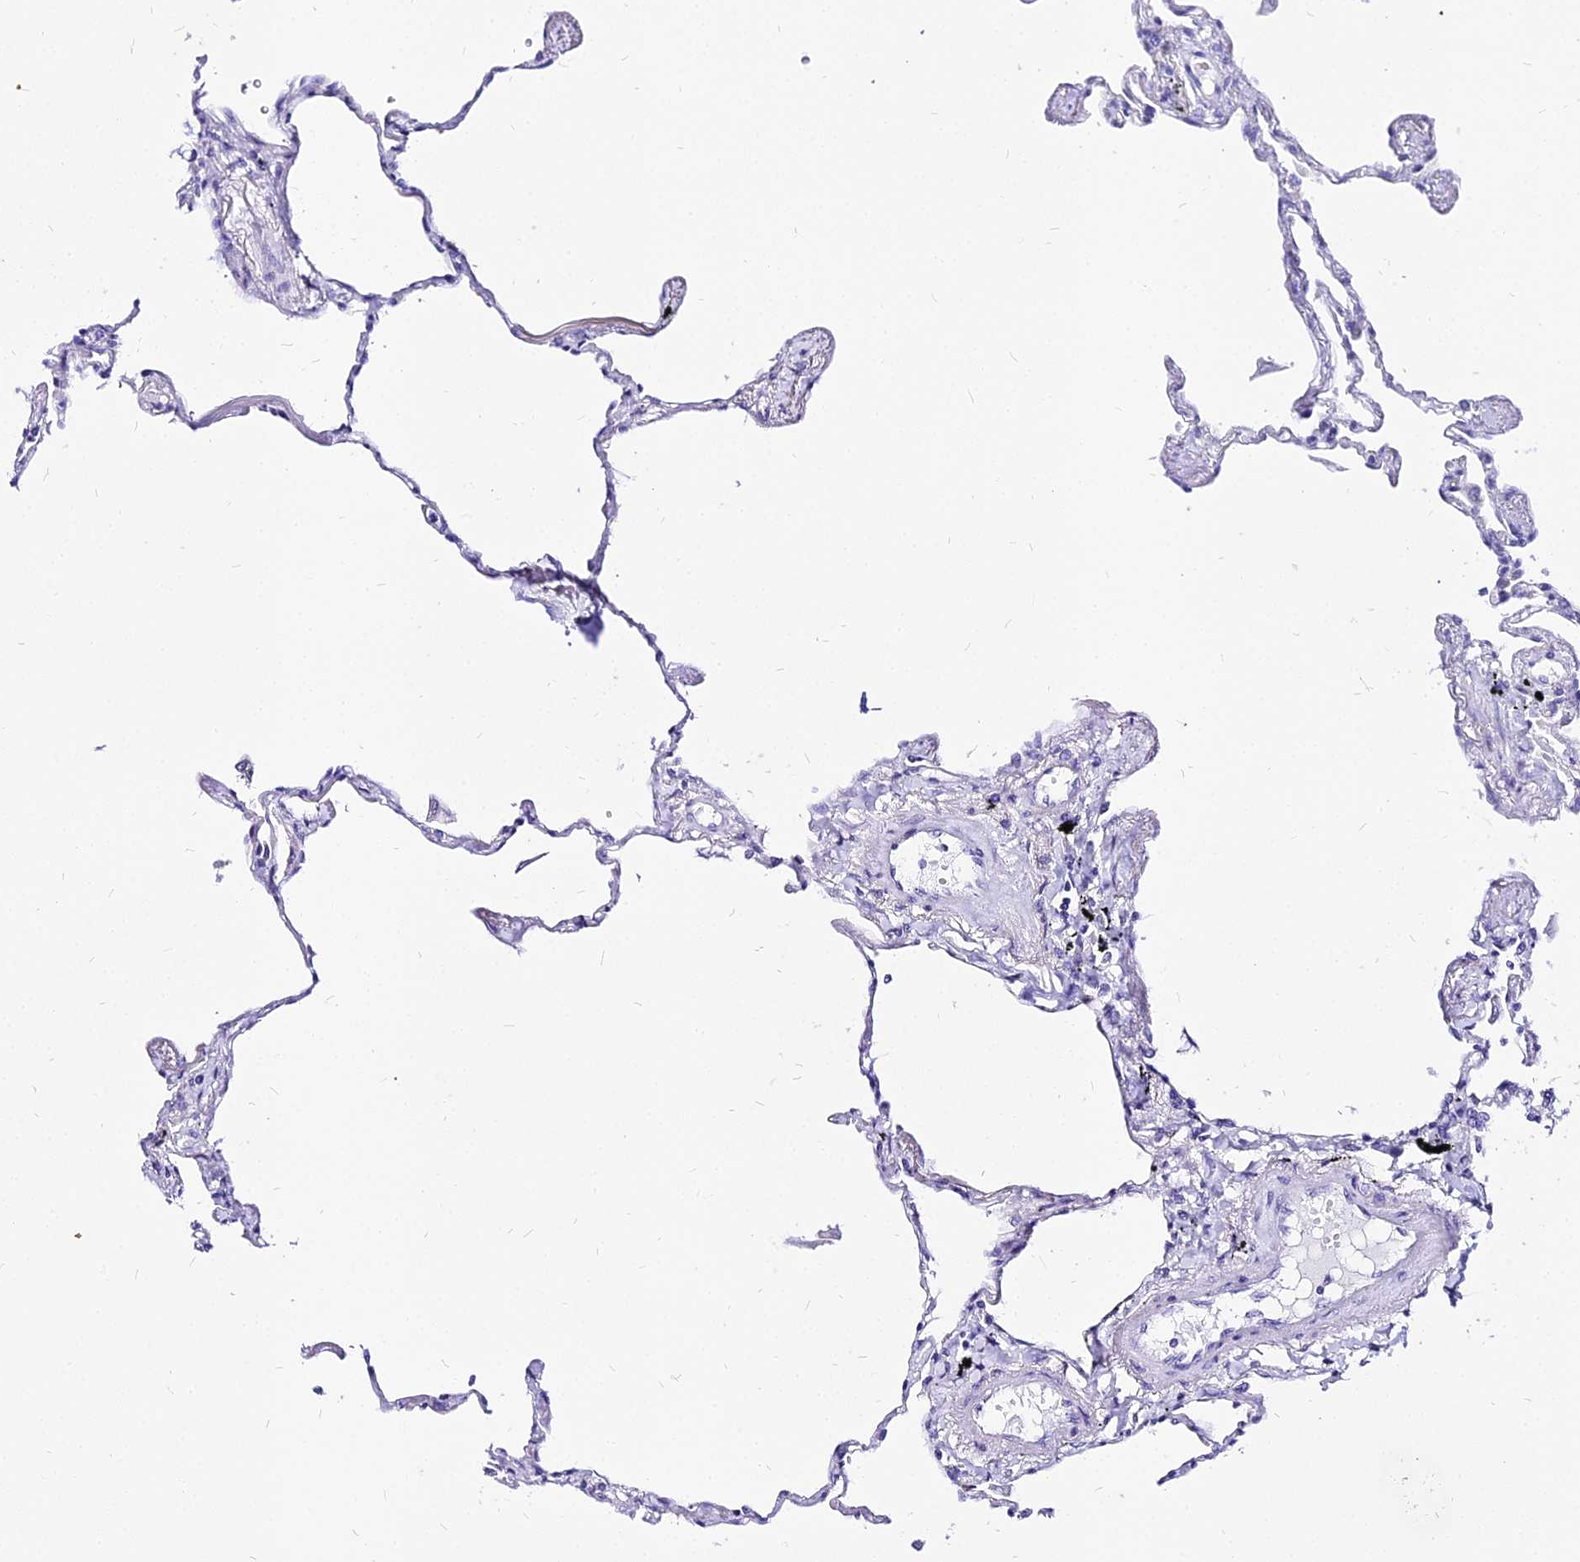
{"staining": {"intensity": "negative", "quantity": "none", "location": "none"}, "tissue": "lung", "cell_type": "Alveolar cells", "image_type": "normal", "snomed": [{"axis": "morphology", "description": "Normal tissue, NOS"}, {"axis": "topography", "description": "Lung"}], "caption": "Photomicrograph shows no significant protein expression in alveolar cells of benign lung.", "gene": "CARD18", "patient": {"sex": "female", "age": 67}}